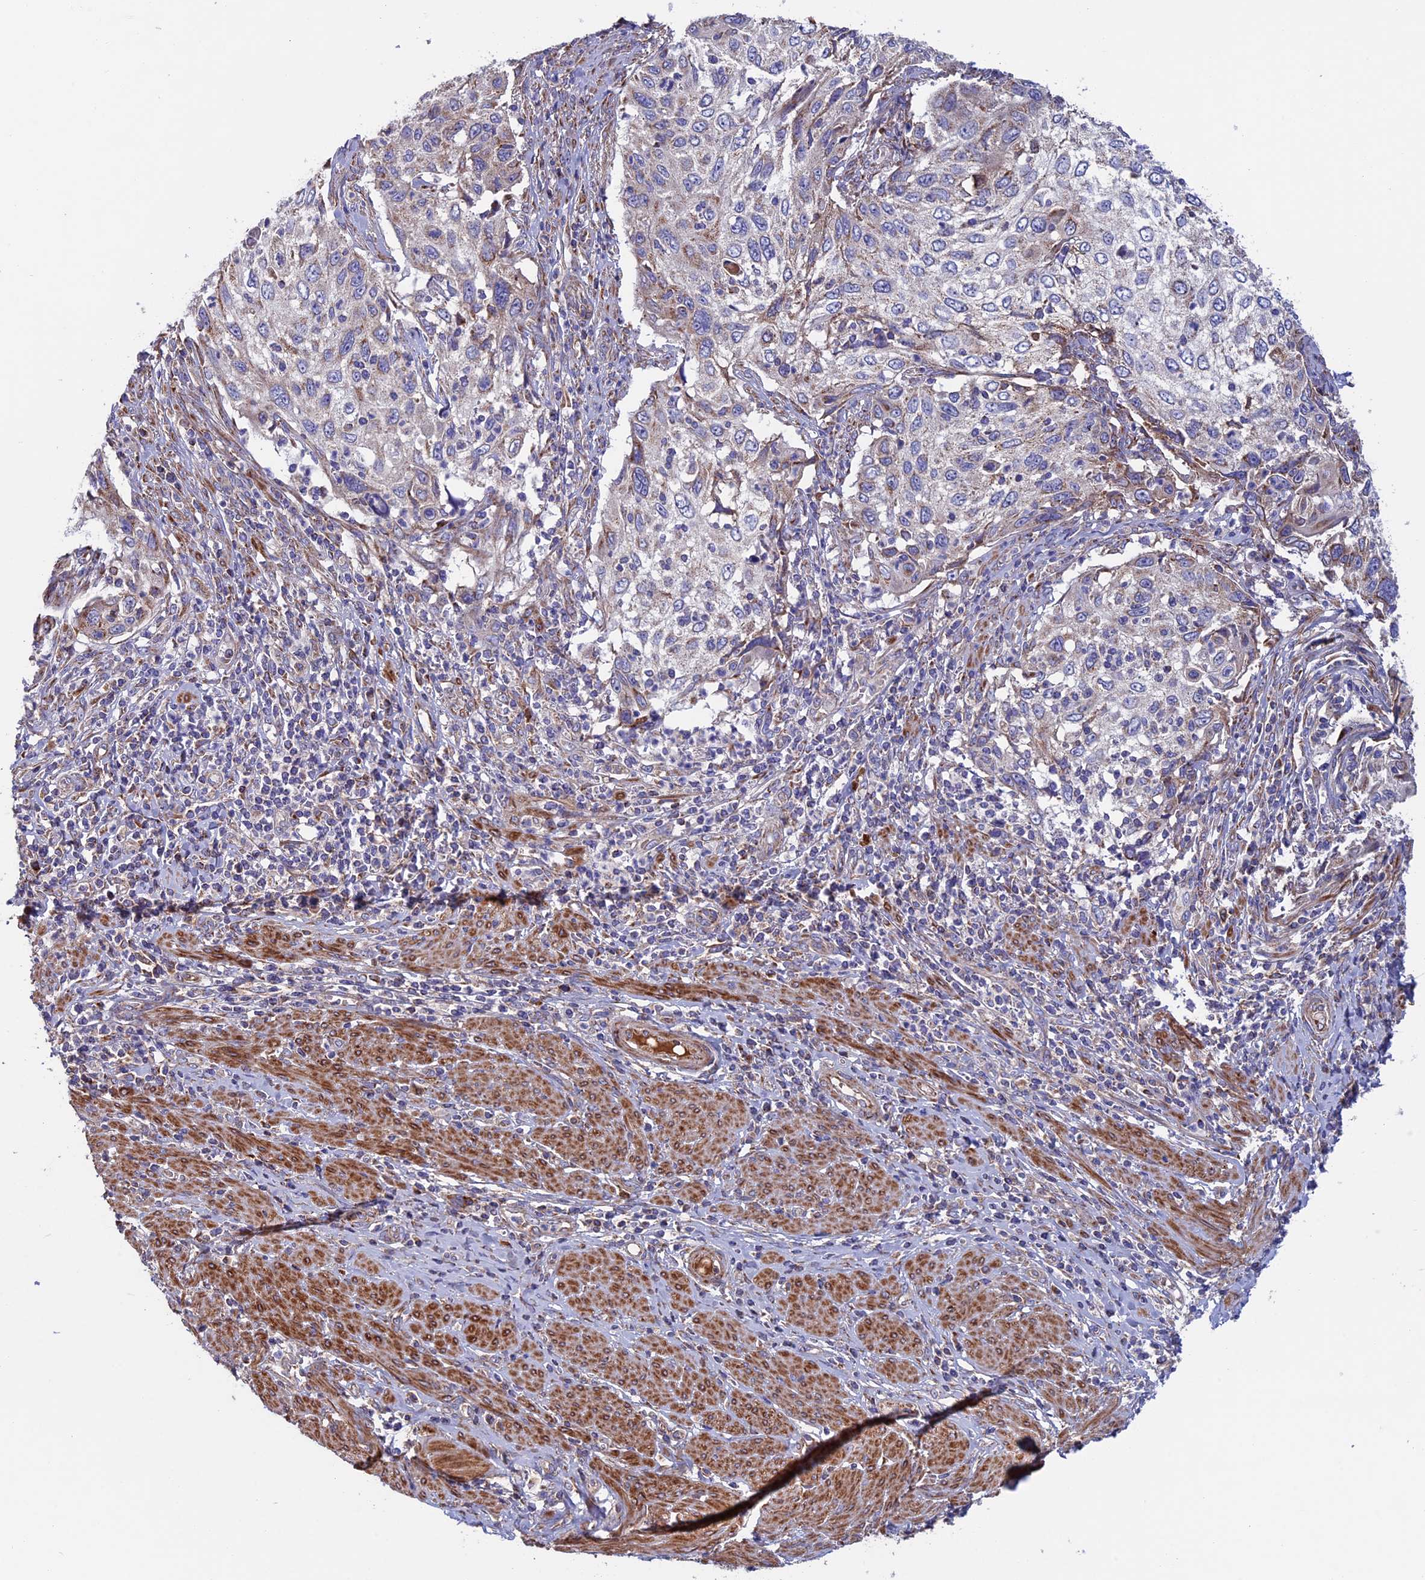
{"staining": {"intensity": "weak", "quantity": "25%-75%", "location": "cytoplasmic/membranous"}, "tissue": "cervical cancer", "cell_type": "Tumor cells", "image_type": "cancer", "snomed": [{"axis": "morphology", "description": "Squamous cell carcinoma, NOS"}, {"axis": "topography", "description": "Cervix"}], "caption": "IHC (DAB) staining of human cervical cancer reveals weak cytoplasmic/membranous protein positivity in about 25%-75% of tumor cells.", "gene": "SLC15A5", "patient": {"sex": "female", "age": 70}}